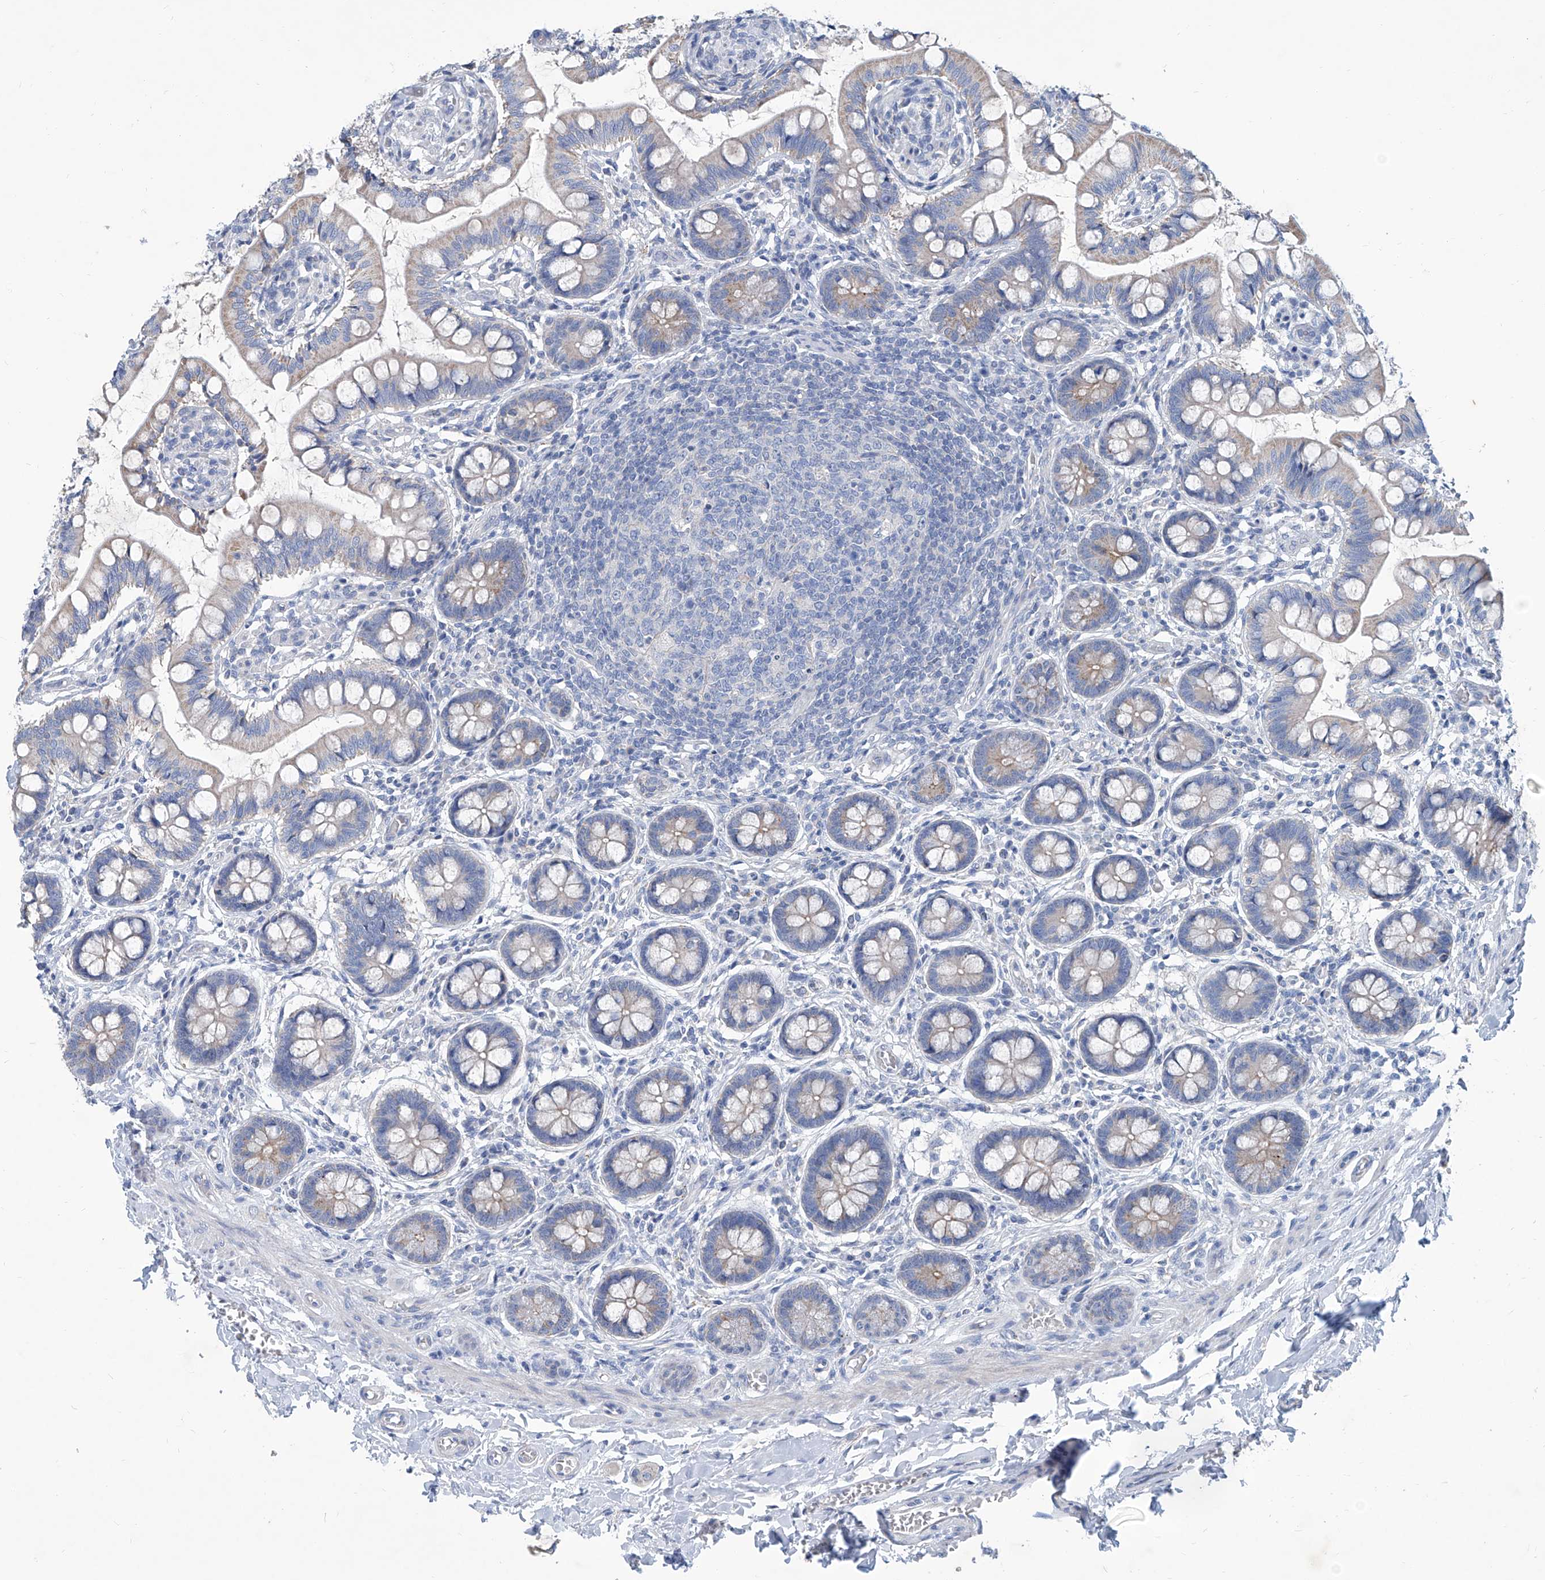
{"staining": {"intensity": "weak", "quantity": "25%-75%", "location": "cytoplasmic/membranous"}, "tissue": "small intestine", "cell_type": "Glandular cells", "image_type": "normal", "snomed": [{"axis": "morphology", "description": "Normal tissue, NOS"}, {"axis": "topography", "description": "Small intestine"}], "caption": "This micrograph exhibits immunohistochemistry staining of benign small intestine, with low weak cytoplasmic/membranous staining in approximately 25%-75% of glandular cells.", "gene": "ZNF519", "patient": {"sex": "male", "age": 52}}